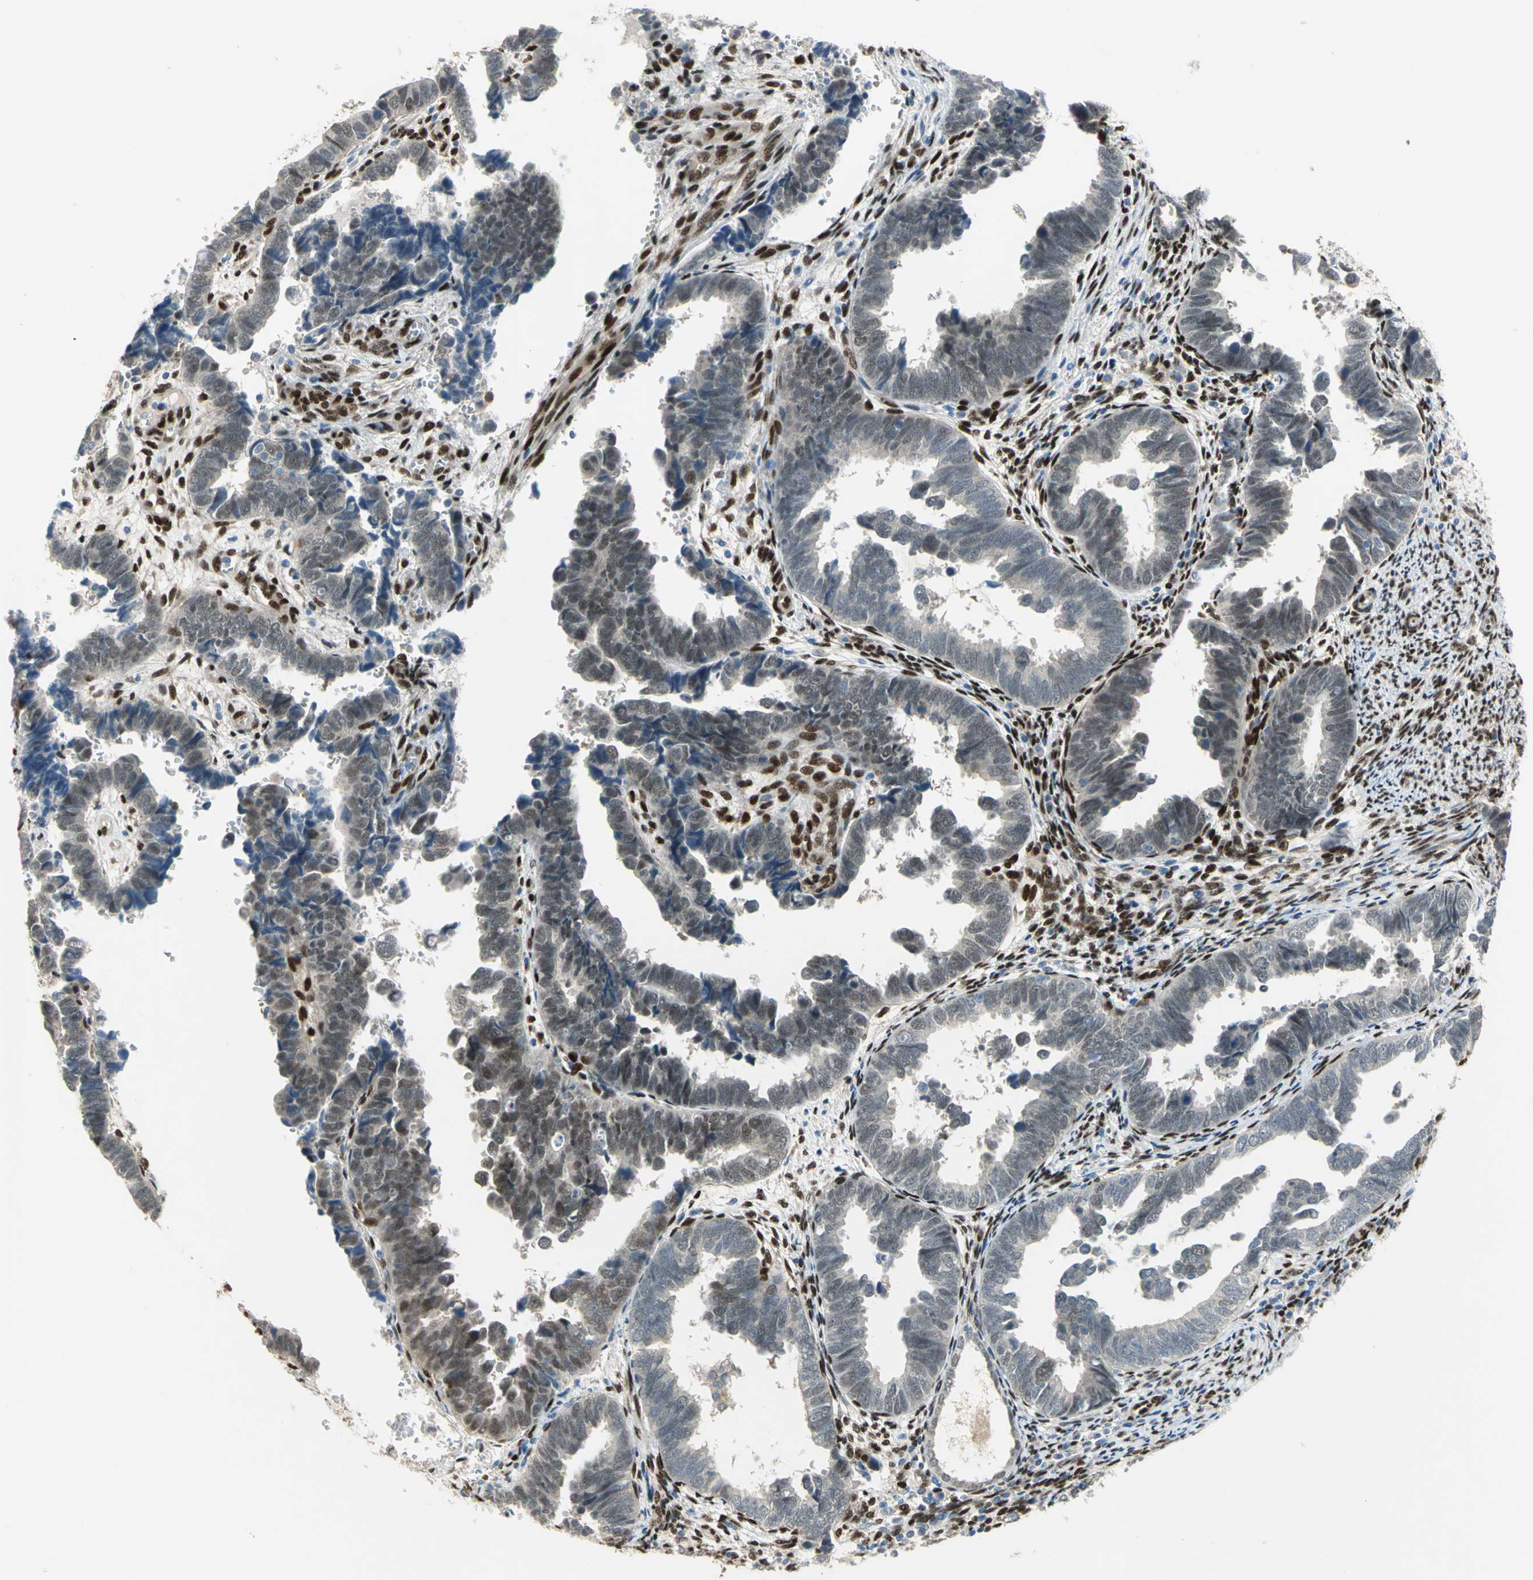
{"staining": {"intensity": "weak", "quantity": "25%-75%", "location": "cytoplasmic/membranous,nuclear"}, "tissue": "endometrial cancer", "cell_type": "Tumor cells", "image_type": "cancer", "snomed": [{"axis": "morphology", "description": "Adenocarcinoma, NOS"}, {"axis": "topography", "description": "Endometrium"}], "caption": "Adenocarcinoma (endometrial) was stained to show a protein in brown. There is low levels of weak cytoplasmic/membranous and nuclear positivity in about 25%-75% of tumor cells.", "gene": "RBFOX2", "patient": {"sex": "female", "age": 75}}